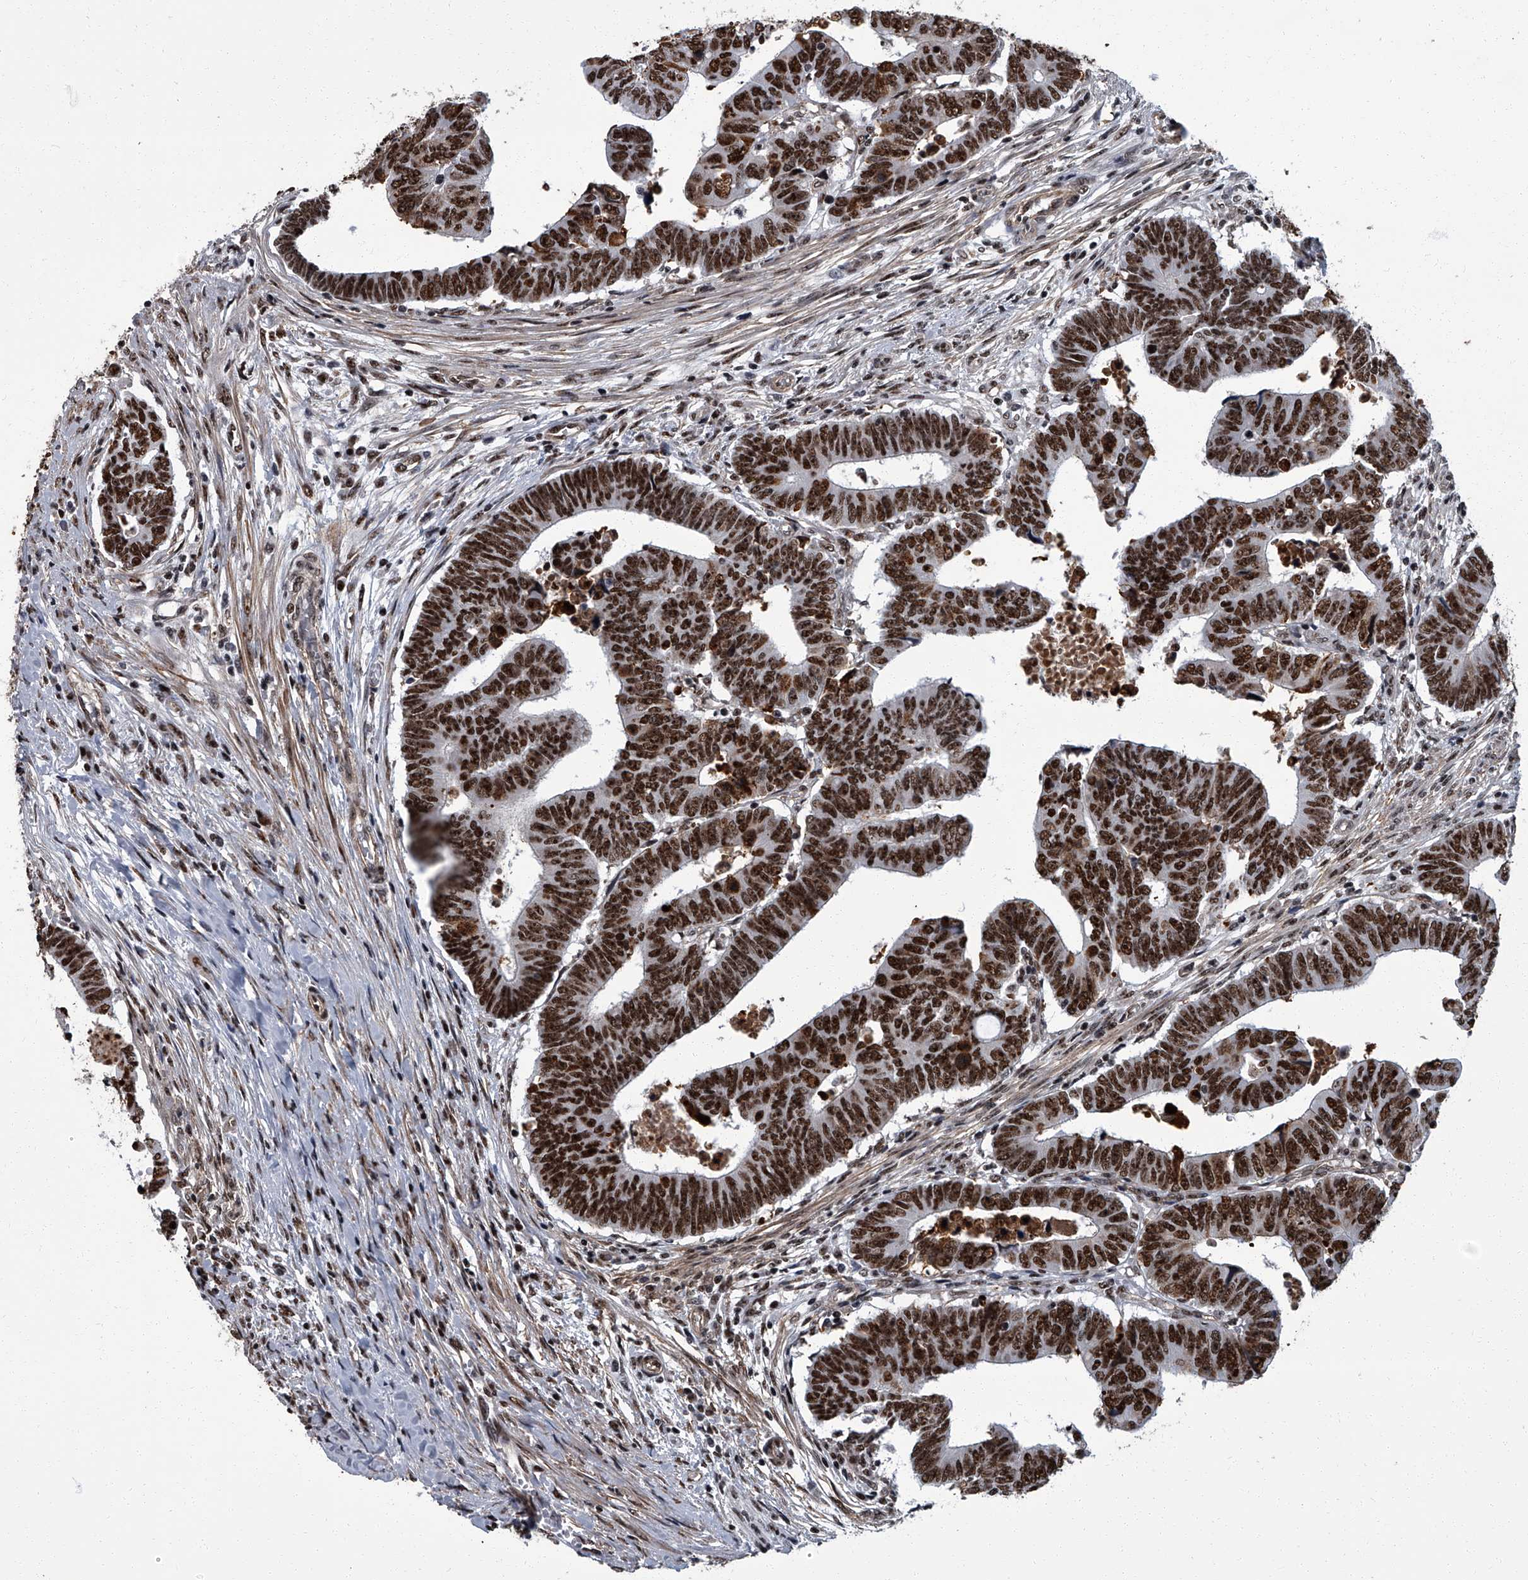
{"staining": {"intensity": "strong", "quantity": ">75%", "location": "nuclear"}, "tissue": "colorectal cancer", "cell_type": "Tumor cells", "image_type": "cancer", "snomed": [{"axis": "morphology", "description": "Normal tissue, NOS"}, {"axis": "morphology", "description": "Adenocarcinoma, NOS"}, {"axis": "topography", "description": "Rectum"}], "caption": "Protein expression analysis of colorectal cancer displays strong nuclear positivity in approximately >75% of tumor cells. (IHC, brightfield microscopy, high magnification).", "gene": "ZNF518B", "patient": {"sex": "female", "age": 65}}